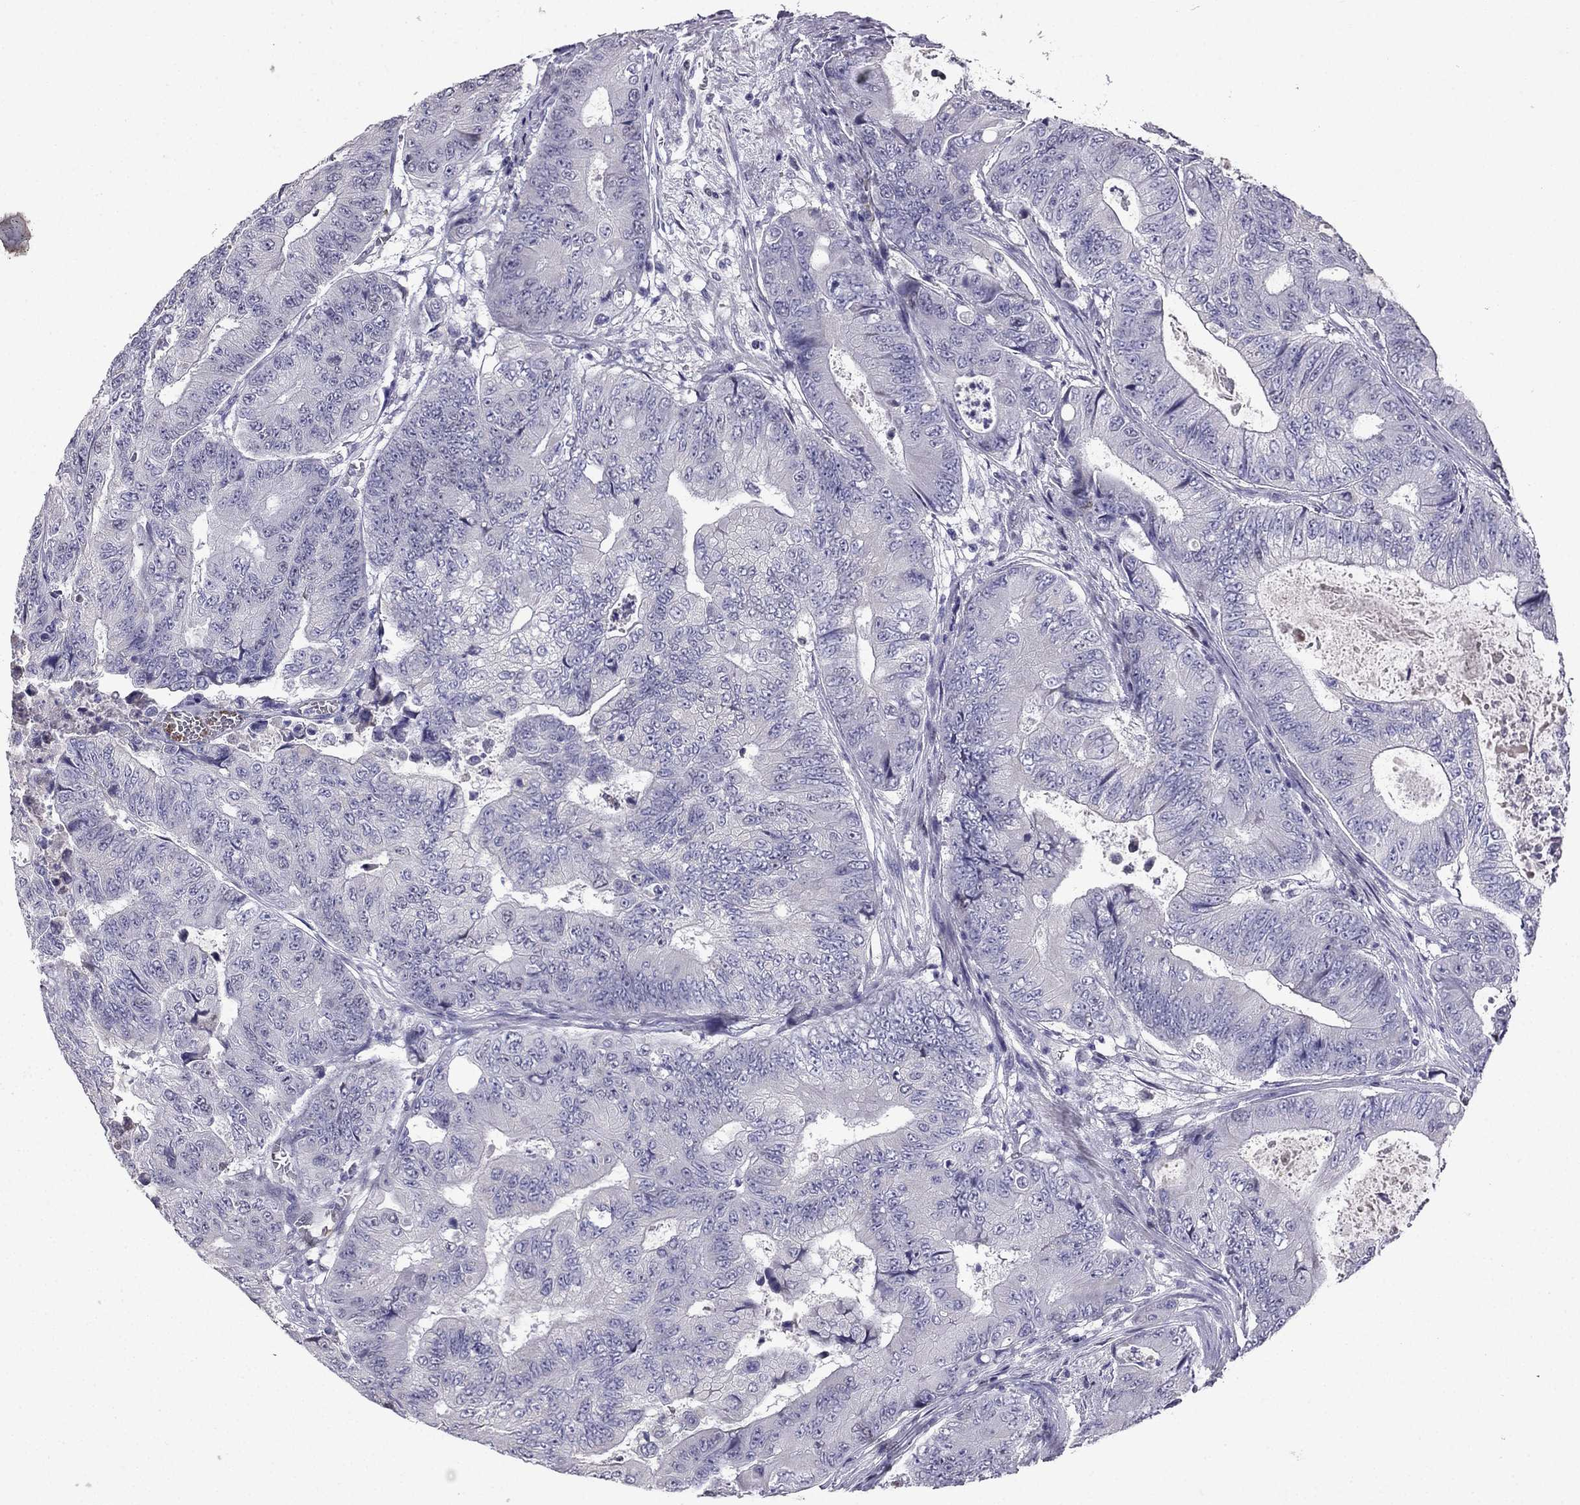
{"staining": {"intensity": "negative", "quantity": "none", "location": "none"}, "tissue": "colorectal cancer", "cell_type": "Tumor cells", "image_type": "cancer", "snomed": [{"axis": "morphology", "description": "Adenocarcinoma, NOS"}, {"axis": "topography", "description": "Colon"}], "caption": "Tumor cells are negative for brown protein staining in colorectal cancer (adenocarcinoma). The staining was performed using DAB (3,3'-diaminobenzidine) to visualize the protein expression in brown, while the nuclei were stained in blue with hematoxylin (Magnification: 20x).", "gene": "UHRF1", "patient": {"sex": "female", "age": 48}}